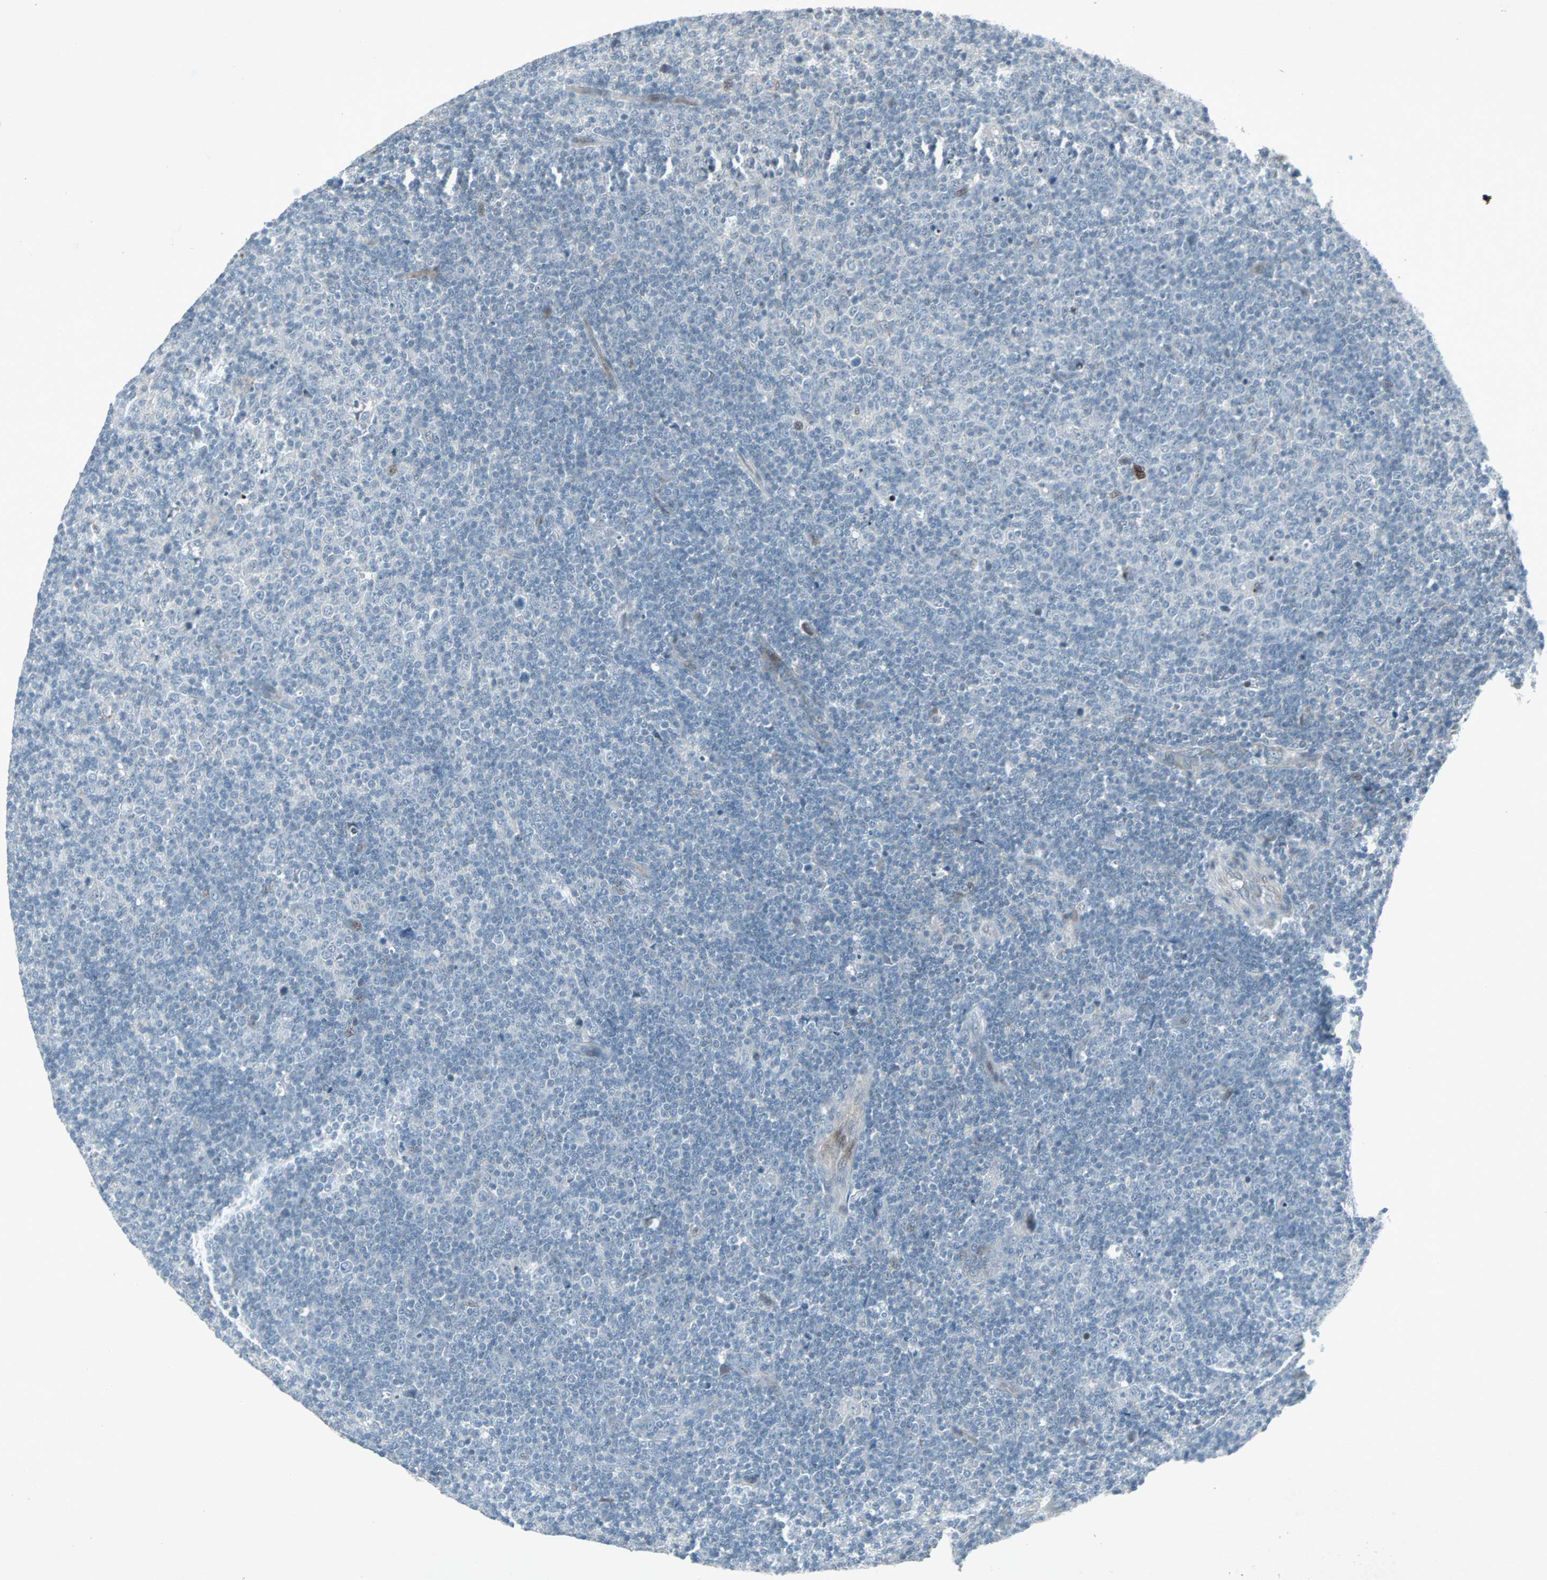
{"staining": {"intensity": "negative", "quantity": "none", "location": "none"}, "tissue": "lymphoma", "cell_type": "Tumor cells", "image_type": "cancer", "snomed": [{"axis": "morphology", "description": "Malignant lymphoma, non-Hodgkin's type, Low grade"}, {"axis": "topography", "description": "Lymph node"}], "caption": "A high-resolution histopathology image shows immunohistochemistry (IHC) staining of low-grade malignant lymphoma, non-Hodgkin's type, which reveals no significant staining in tumor cells.", "gene": "LANCL3", "patient": {"sex": "male", "age": 70}}